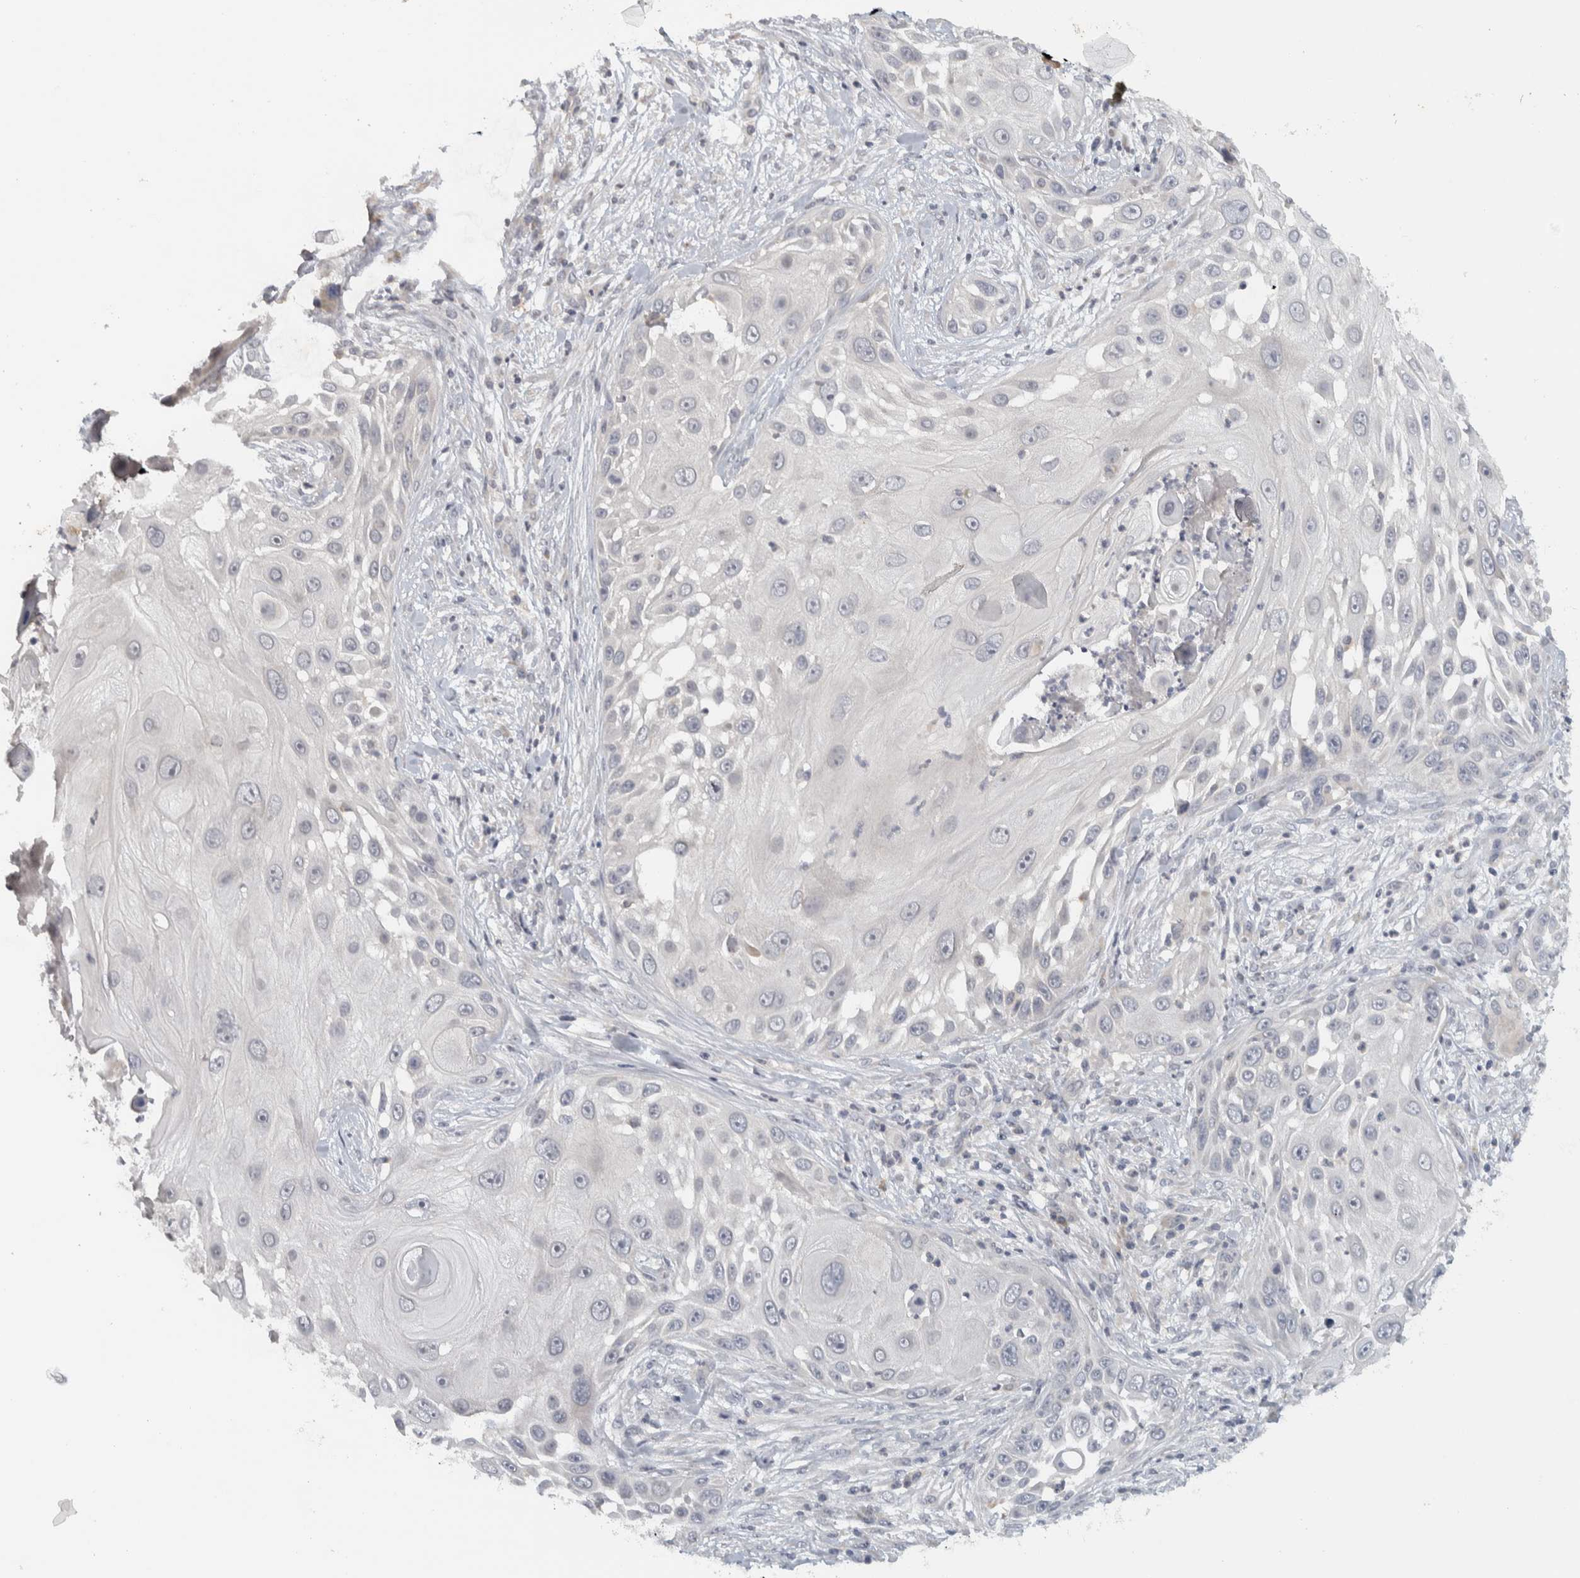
{"staining": {"intensity": "negative", "quantity": "none", "location": "none"}, "tissue": "skin cancer", "cell_type": "Tumor cells", "image_type": "cancer", "snomed": [{"axis": "morphology", "description": "Squamous cell carcinoma, NOS"}, {"axis": "topography", "description": "Skin"}], "caption": "Photomicrograph shows no significant protein positivity in tumor cells of skin cancer (squamous cell carcinoma).", "gene": "AFP", "patient": {"sex": "female", "age": 44}}